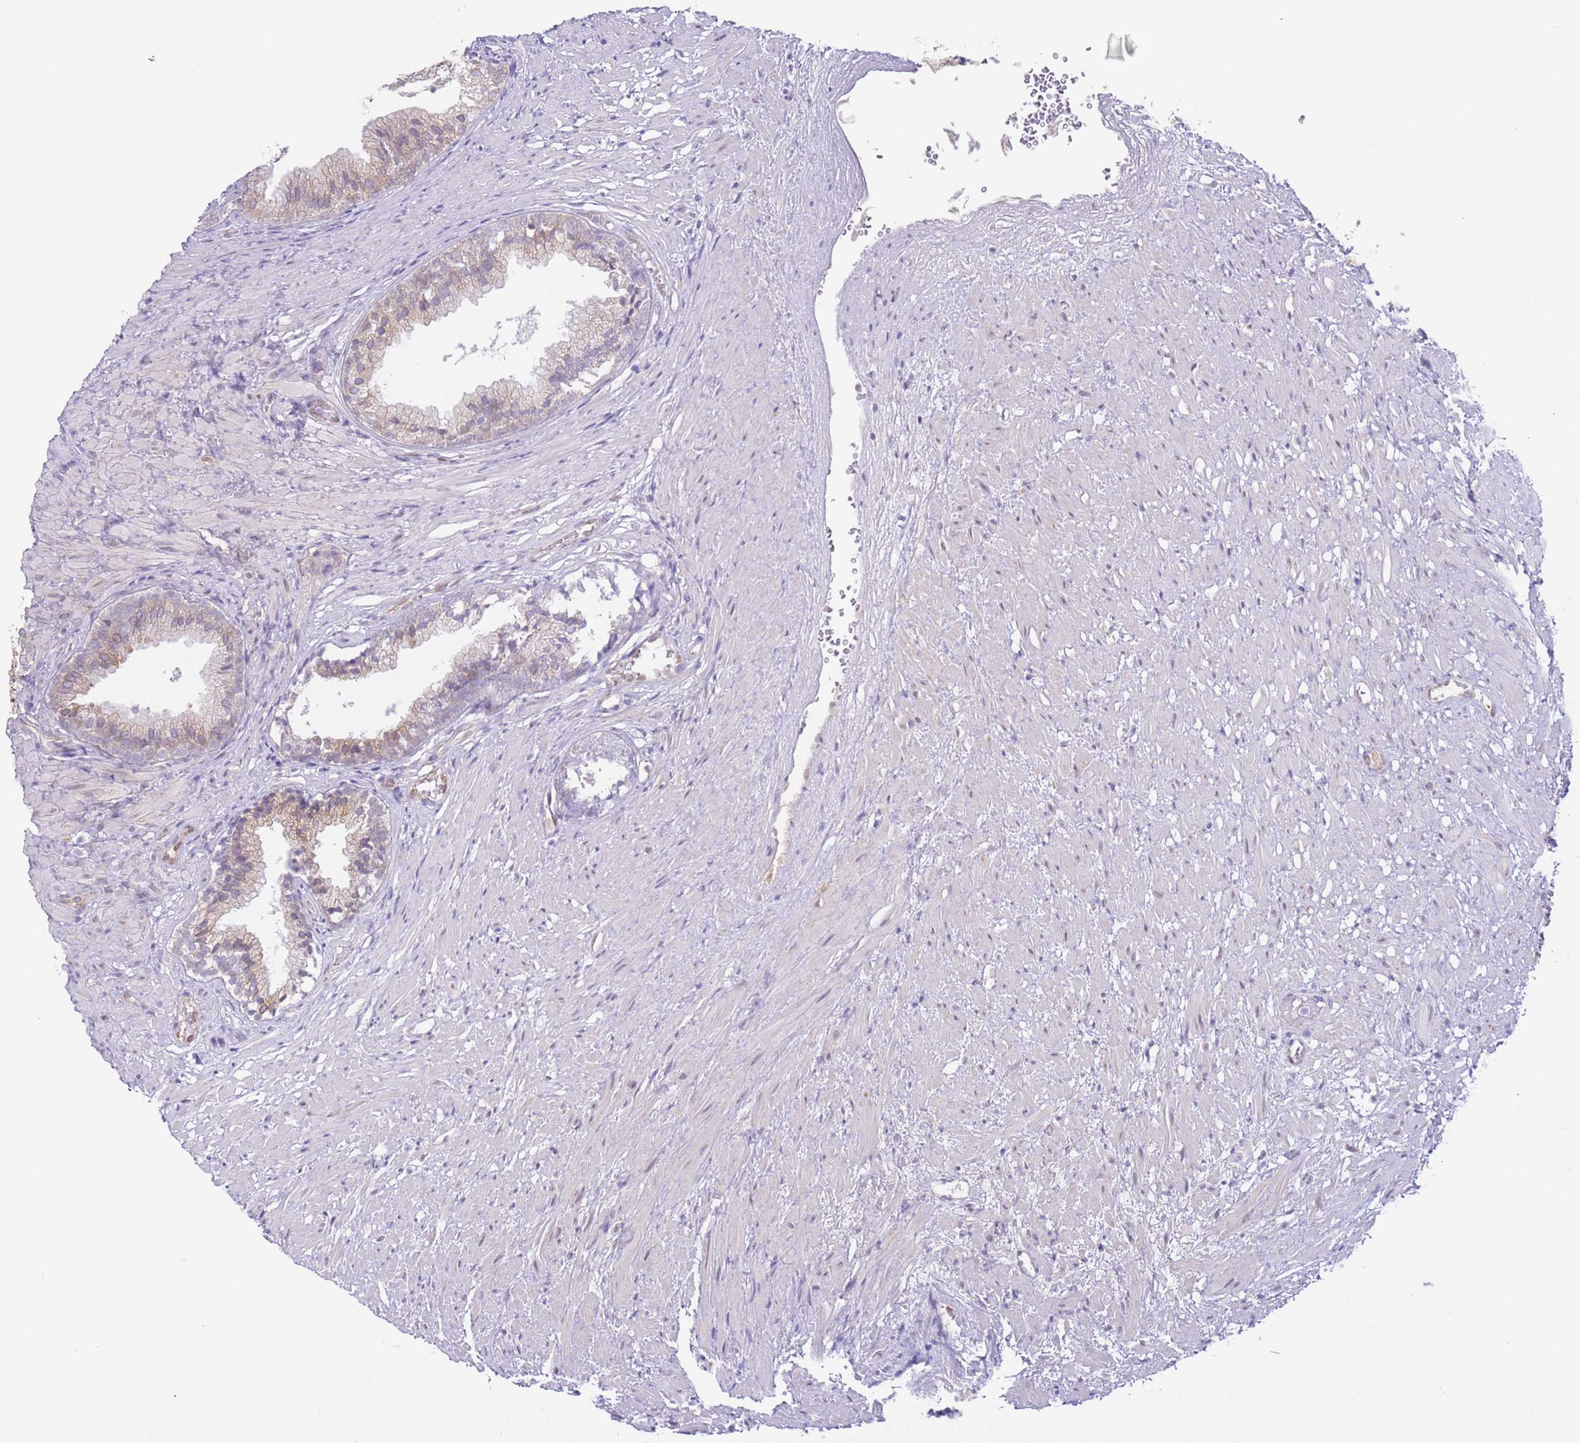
{"staining": {"intensity": "moderate", "quantity": "<25%", "location": "cytoplasmic/membranous"}, "tissue": "prostate", "cell_type": "Glandular cells", "image_type": "normal", "snomed": [{"axis": "morphology", "description": "Normal tissue, NOS"}, {"axis": "topography", "description": "Prostate"}], "caption": "Immunohistochemistry photomicrograph of normal prostate: human prostate stained using immunohistochemistry (IHC) exhibits low levels of moderate protein expression localized specifically in the cytoplasmic/membranous of glandular cells, appearing as a cytoplasmic/membranous brown color.", "gene": "EBPL", "patient": {"sex": "male", "age": 76}}